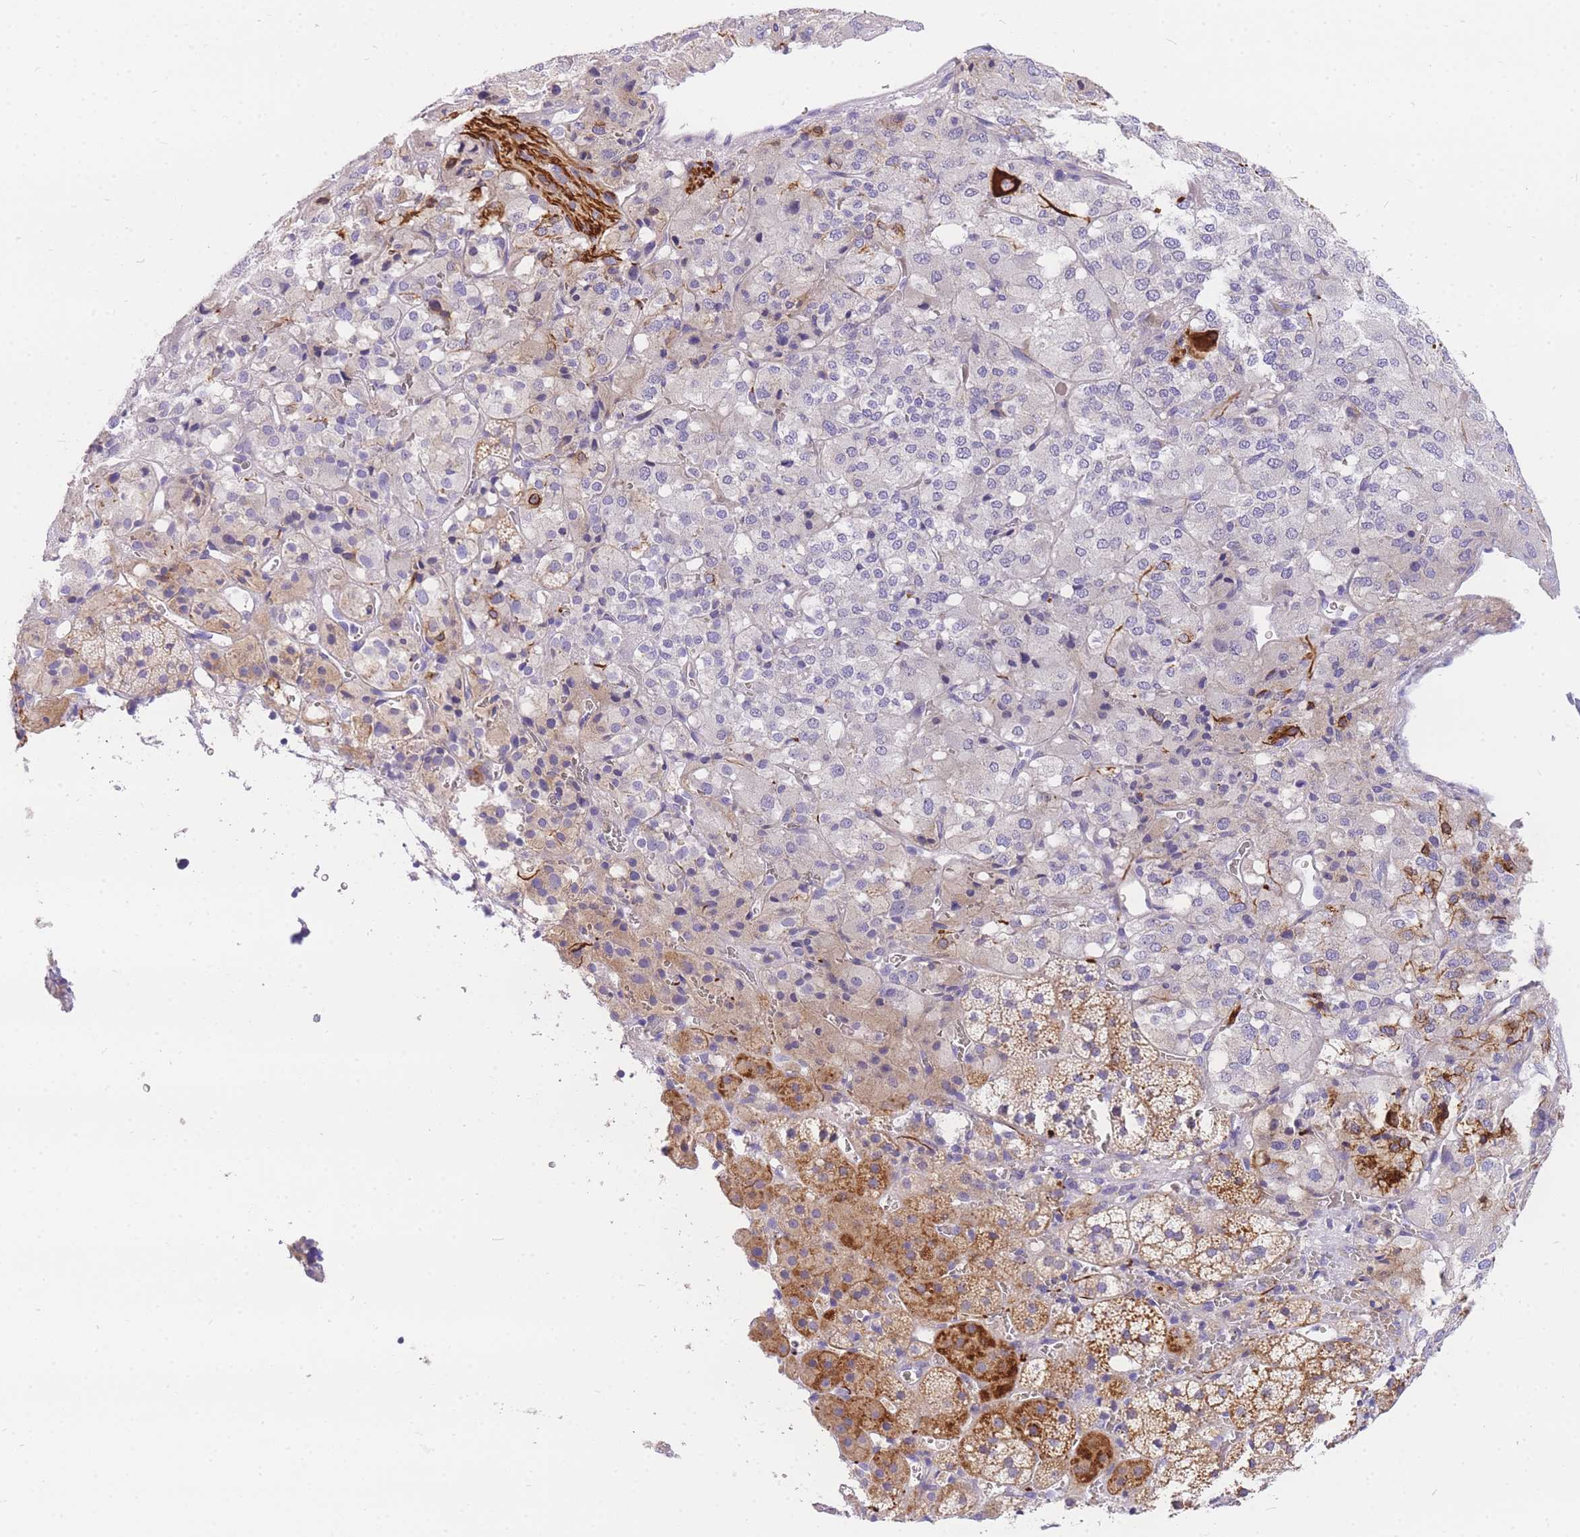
{"staining": {"intensity": "strong", "quantity": "<25%", "location": "cytoplasmic/membranous"}, "tissue": "adrenal gland", "cell_type": "Glandular cells", "image_type": "normal", "snomed": [{"axis": "morphology", "description": "Normal tissue, NOS"}, {"axis": "topography", "description": "Adrenal gland"}], "caption": "A brown stain highlights strong cytoplasmic/membranous positivity of a protein in glandular cells of normal human adrenal gland.", "gene": "UPK1A", "patient": {"sex": "female", "age": 44}}